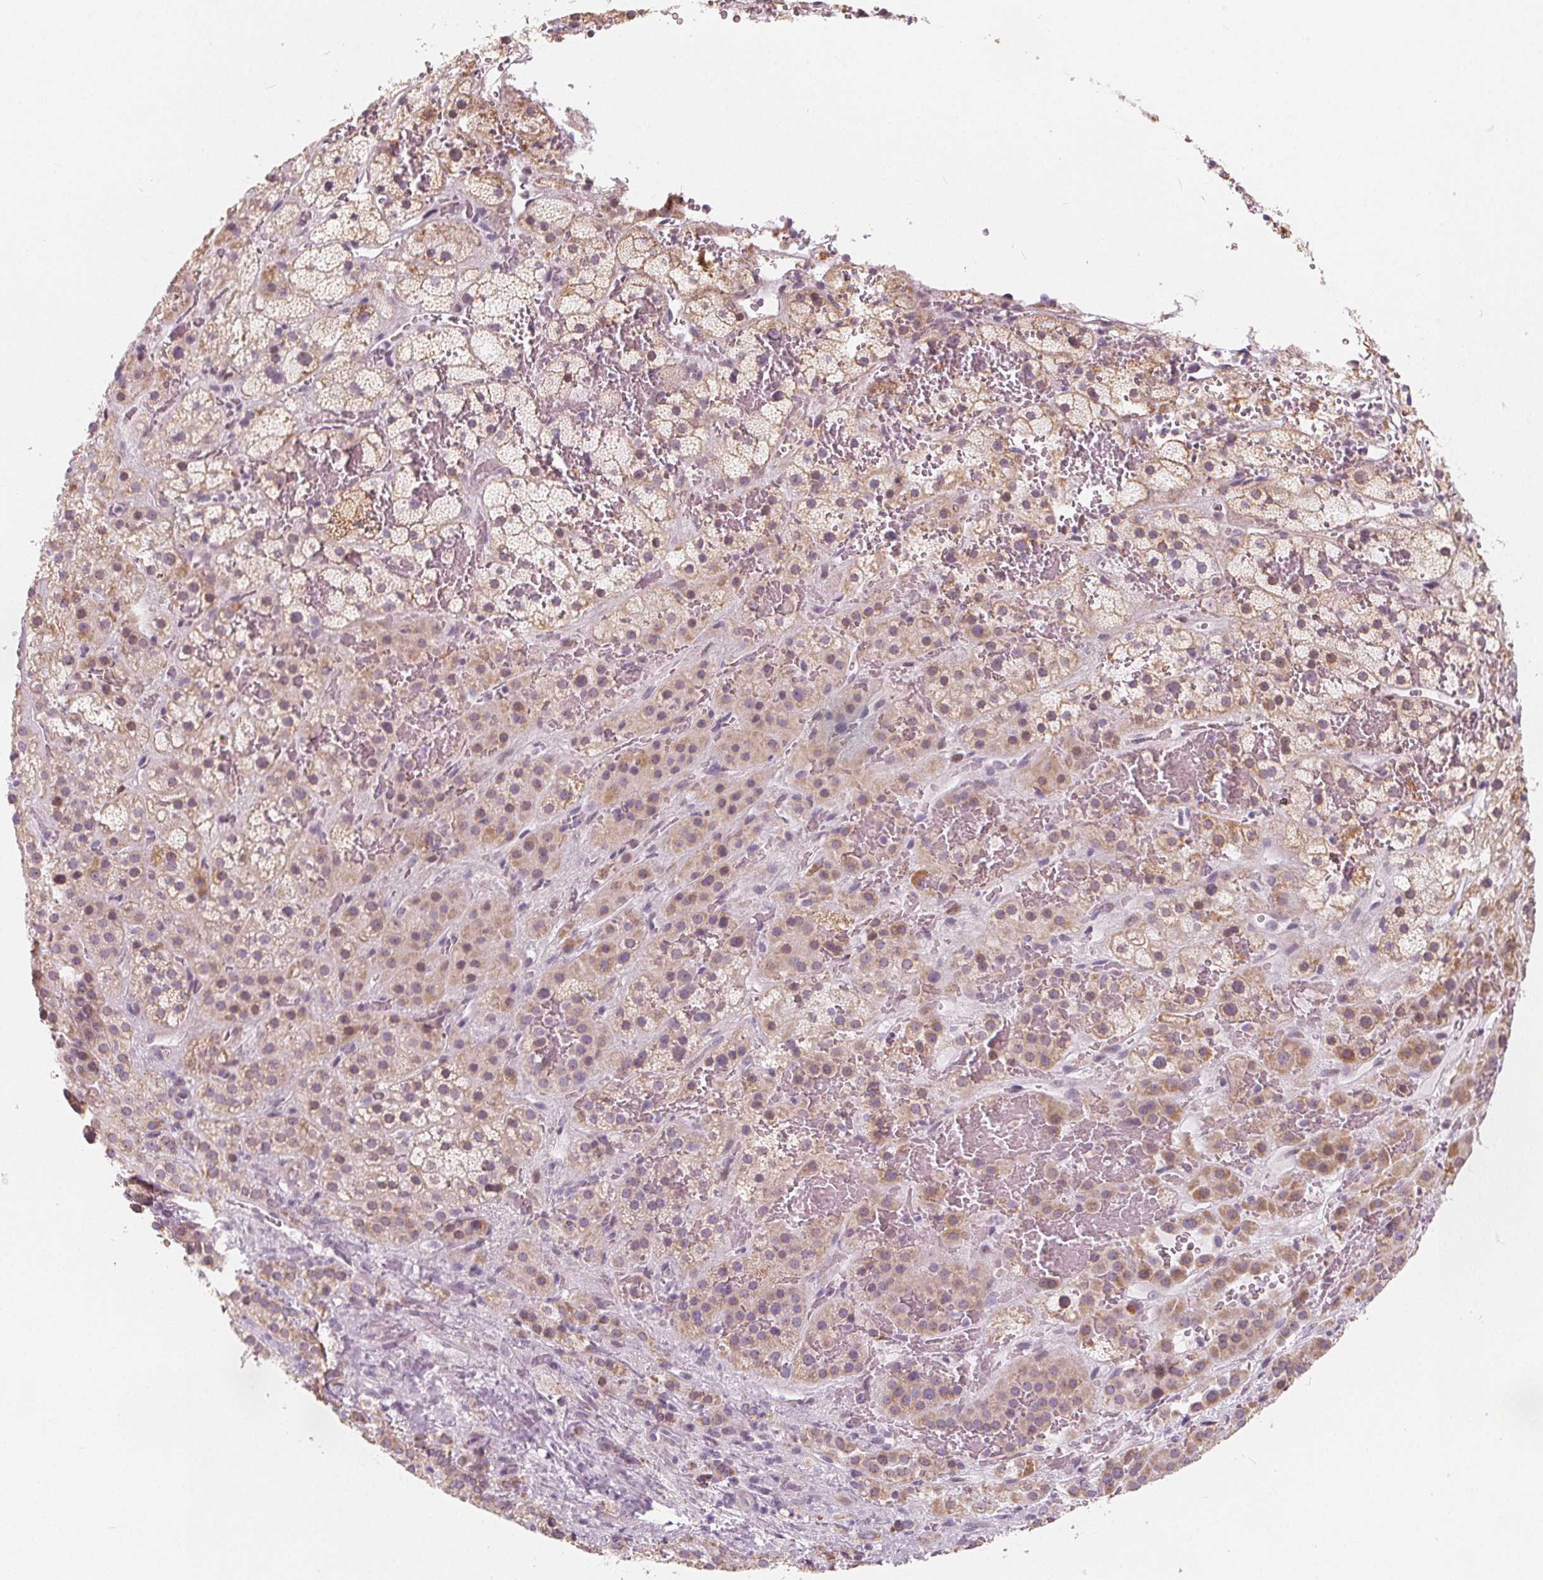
{"staining": {"intensity": "weak", "quantity": "25%-75%", "location": "cytoplasmic/membranous"}, "tissue": "adrenal gland", "cell_type": "Glandular cells", "image_type": "normal", "snomed": [{"axis": "morphology", "description": "Normal tissue, NOS"}, {"axis": "topography", "description": "Adrenal gland"}], "caption": "Protein expression analysis of benign human adrenal gland reveals weak cytoplasmic/membranous expression in about 25%-75% of glandular cells. (DAB (3,3'-diaminobenzidine) = brown stain, brightfield microscopy at high magnification).", "gene": "NUP210L", "patient": {"sex": "male", "age": 57}}